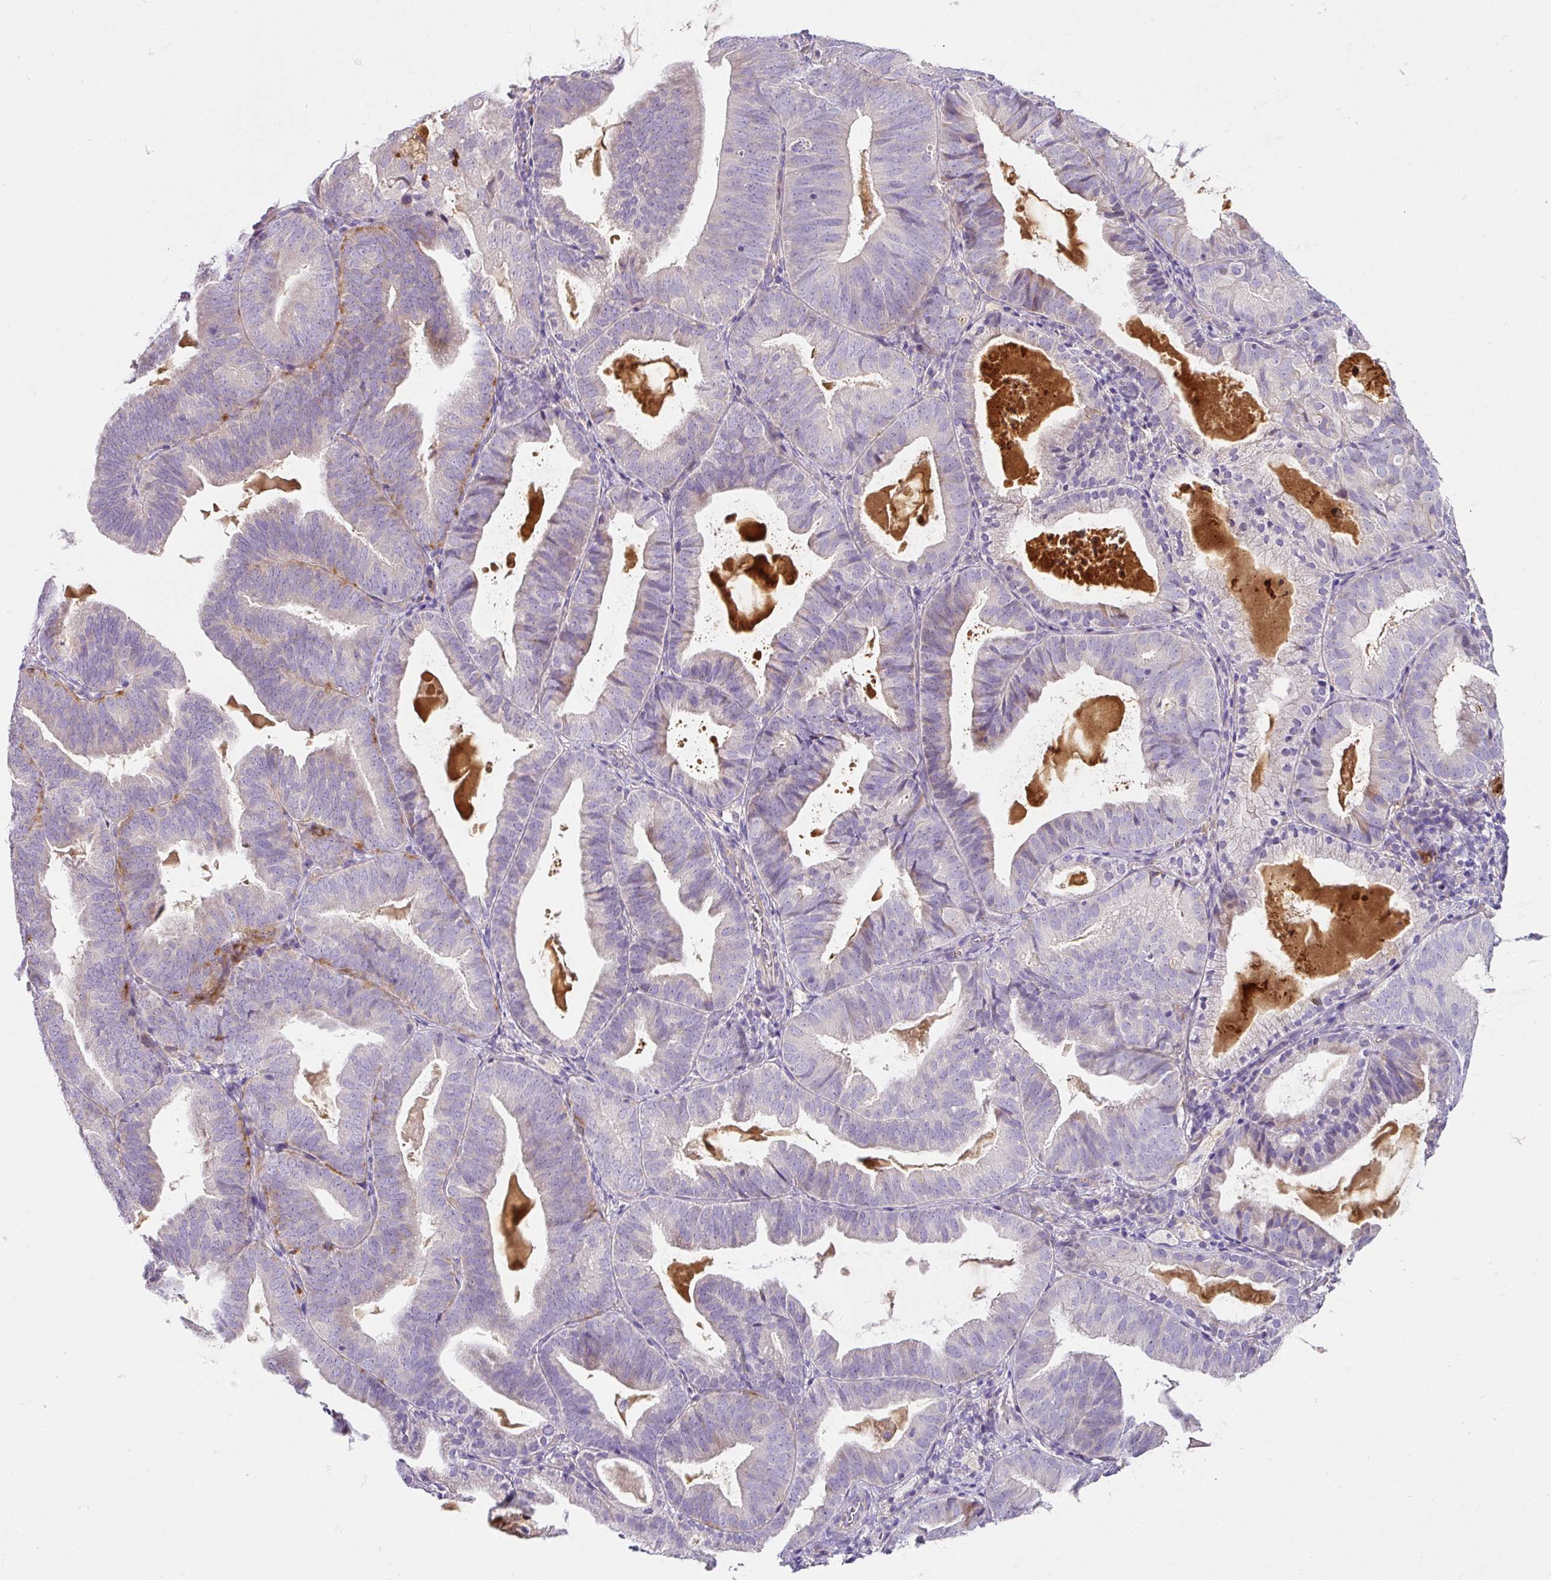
{"staining": {"intensity": "negative", "quantity": "none", "location": "none"}, "tissue": "endometrial cancer", "cell_type": "Tumor cells", "image_type": "cancer", "snomed": [{"axis": "morphology", "description": "Adenocarcinoma, NOS"}, {"axis": "topography", "description": "Endometrium"}], "caption": "The histopathology image demonstrates no staining of tumor cells in adenocarcinoma (endometrial).", "gene": "CRISP3", "patient": {"sex": "female", "age": 80}}